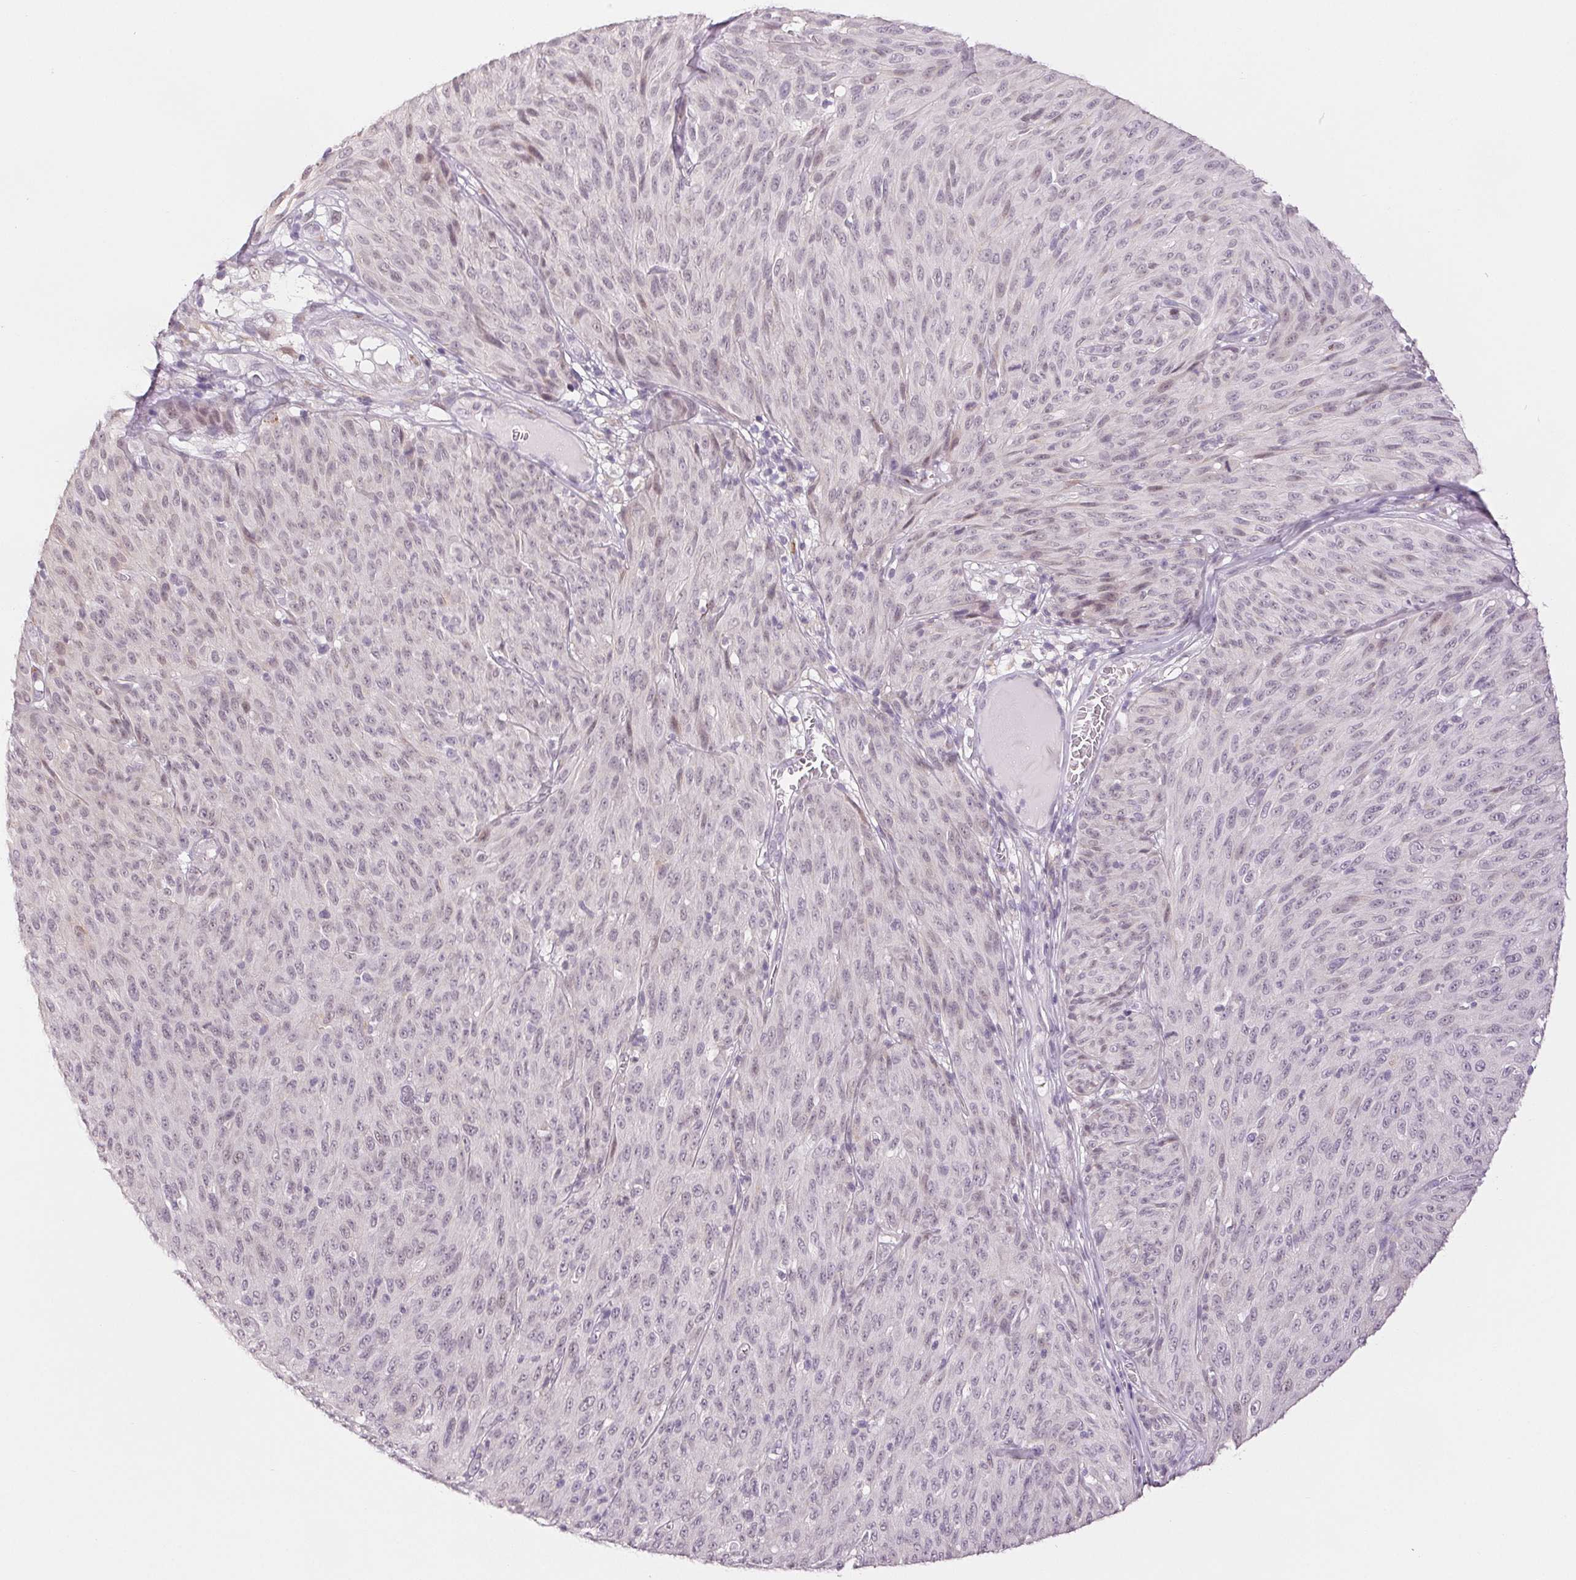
{"staining": {"intensity": "negative", "quantity": "none", "location": "none"}, "tissue": "melanoma", "cell_type": "Tumor cells", "image_type": "cancer", "snomed": [{"axis": "morphology", "description": "Malignant melanoma, NOS"}, {"axis": "topography", "description": "Skin"}], "caption": "Photomicrograph shows no significant protein staining in tumor cells of malignant melanoma.", "gene": "DNAJC6", "patient": {"sex": "male", "age": 85}}